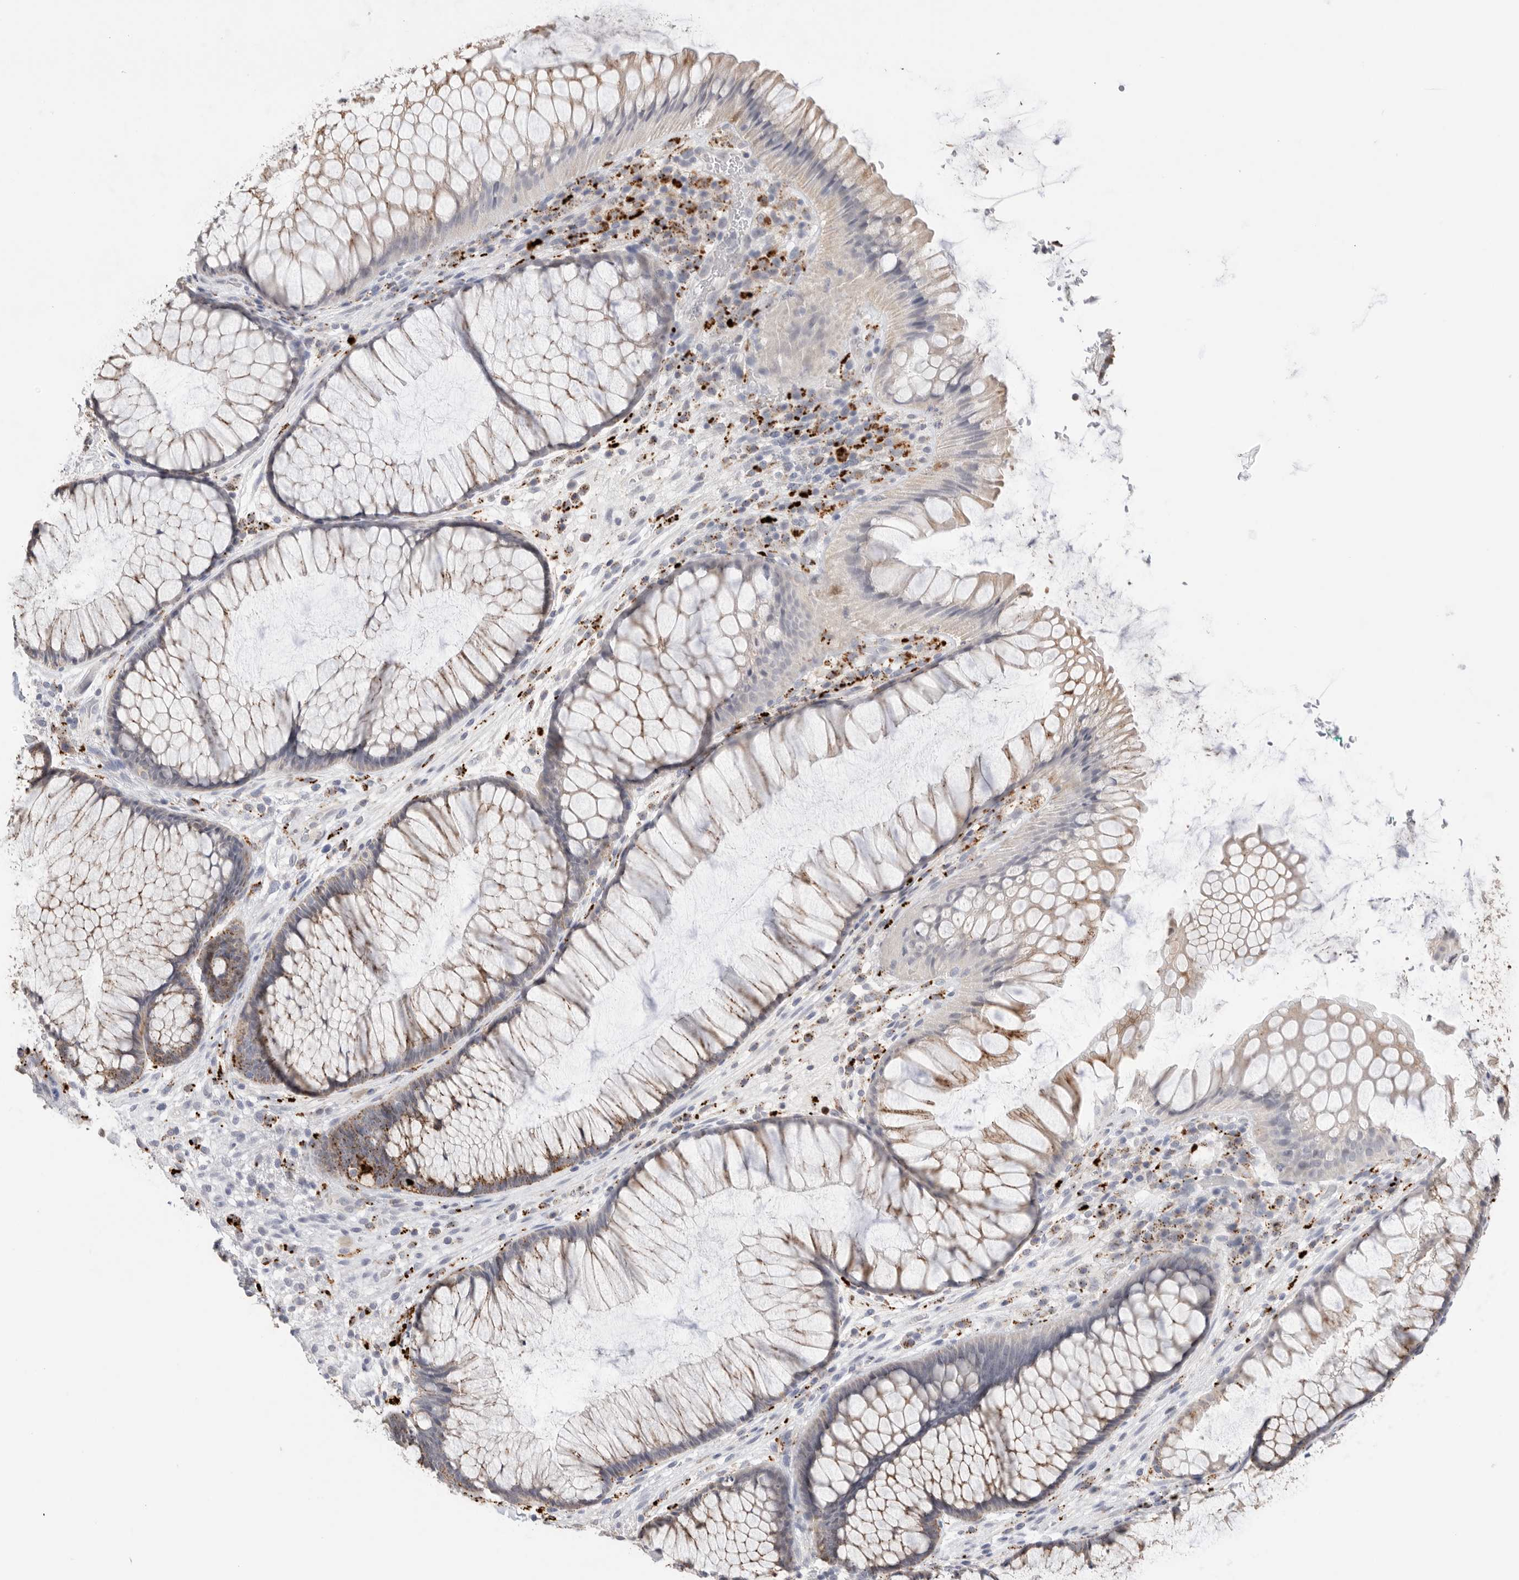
{"staining": {"intensity": "strong", "quantity": ">75%", "location": "cytoplasmic/membranous"}, "tissue": "rectum", "cell_type": "Glandular cells", "image_type": "normal", "snomed": [{"axis": "morphology", "description": "Normal tissue, NOS"}, {"axis": "topography", "description": "Rectum"}], "caption": "Immunohistochemistry (DAB (3,3'-diaminobenzidine)) staining of benign rectum shows strong cytoplasmic/membranous protein positivity in about >75% of glandular cells.", "gene": "GGH", "patient": {"sex": "male", "age": 51}}